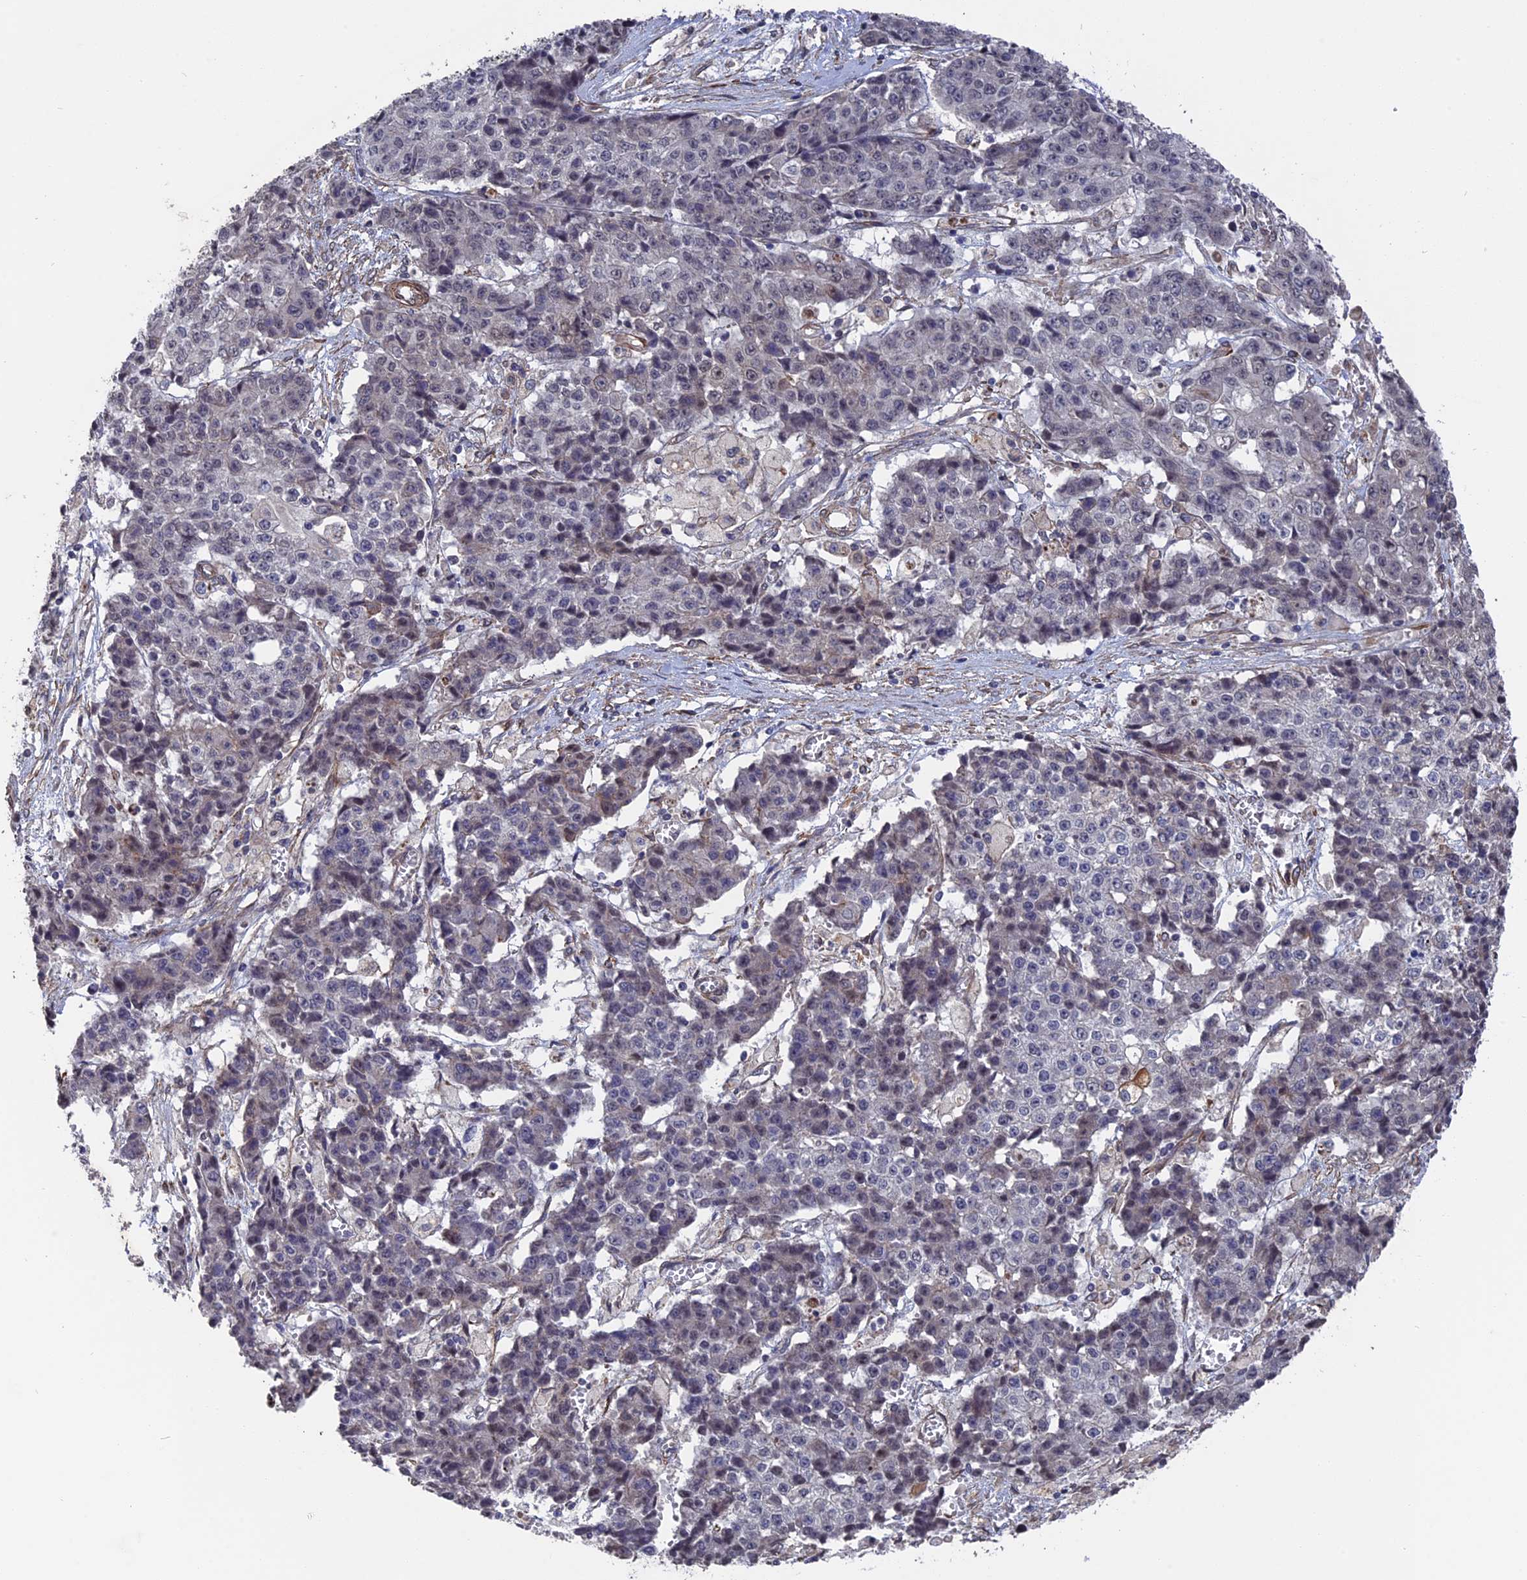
{"staining": {"intensity": "weak", "quantity": "<25%", "location": "nuclear"}, "tissue": "ovarian cancer", "cell_type": "Tumor cells", "image_type": "cancer", "snomed": [{"axis": "morphology", "description": "Carcinoma, endometroid"}, {"axis": "topography", "description": "Ovary"}], "caption": "An IHC image of endometroid carcinoma (ovarian) is shown. There is no staining in tumor cells of endometroid carcinoma (ovarian). (Stains: DAB IHC with hematoxylin counter stain, Microscopy: brightfield microscopy at high magnification).", "gene": "NOSIP", "patient": {"sex": "female", "age": 42}}